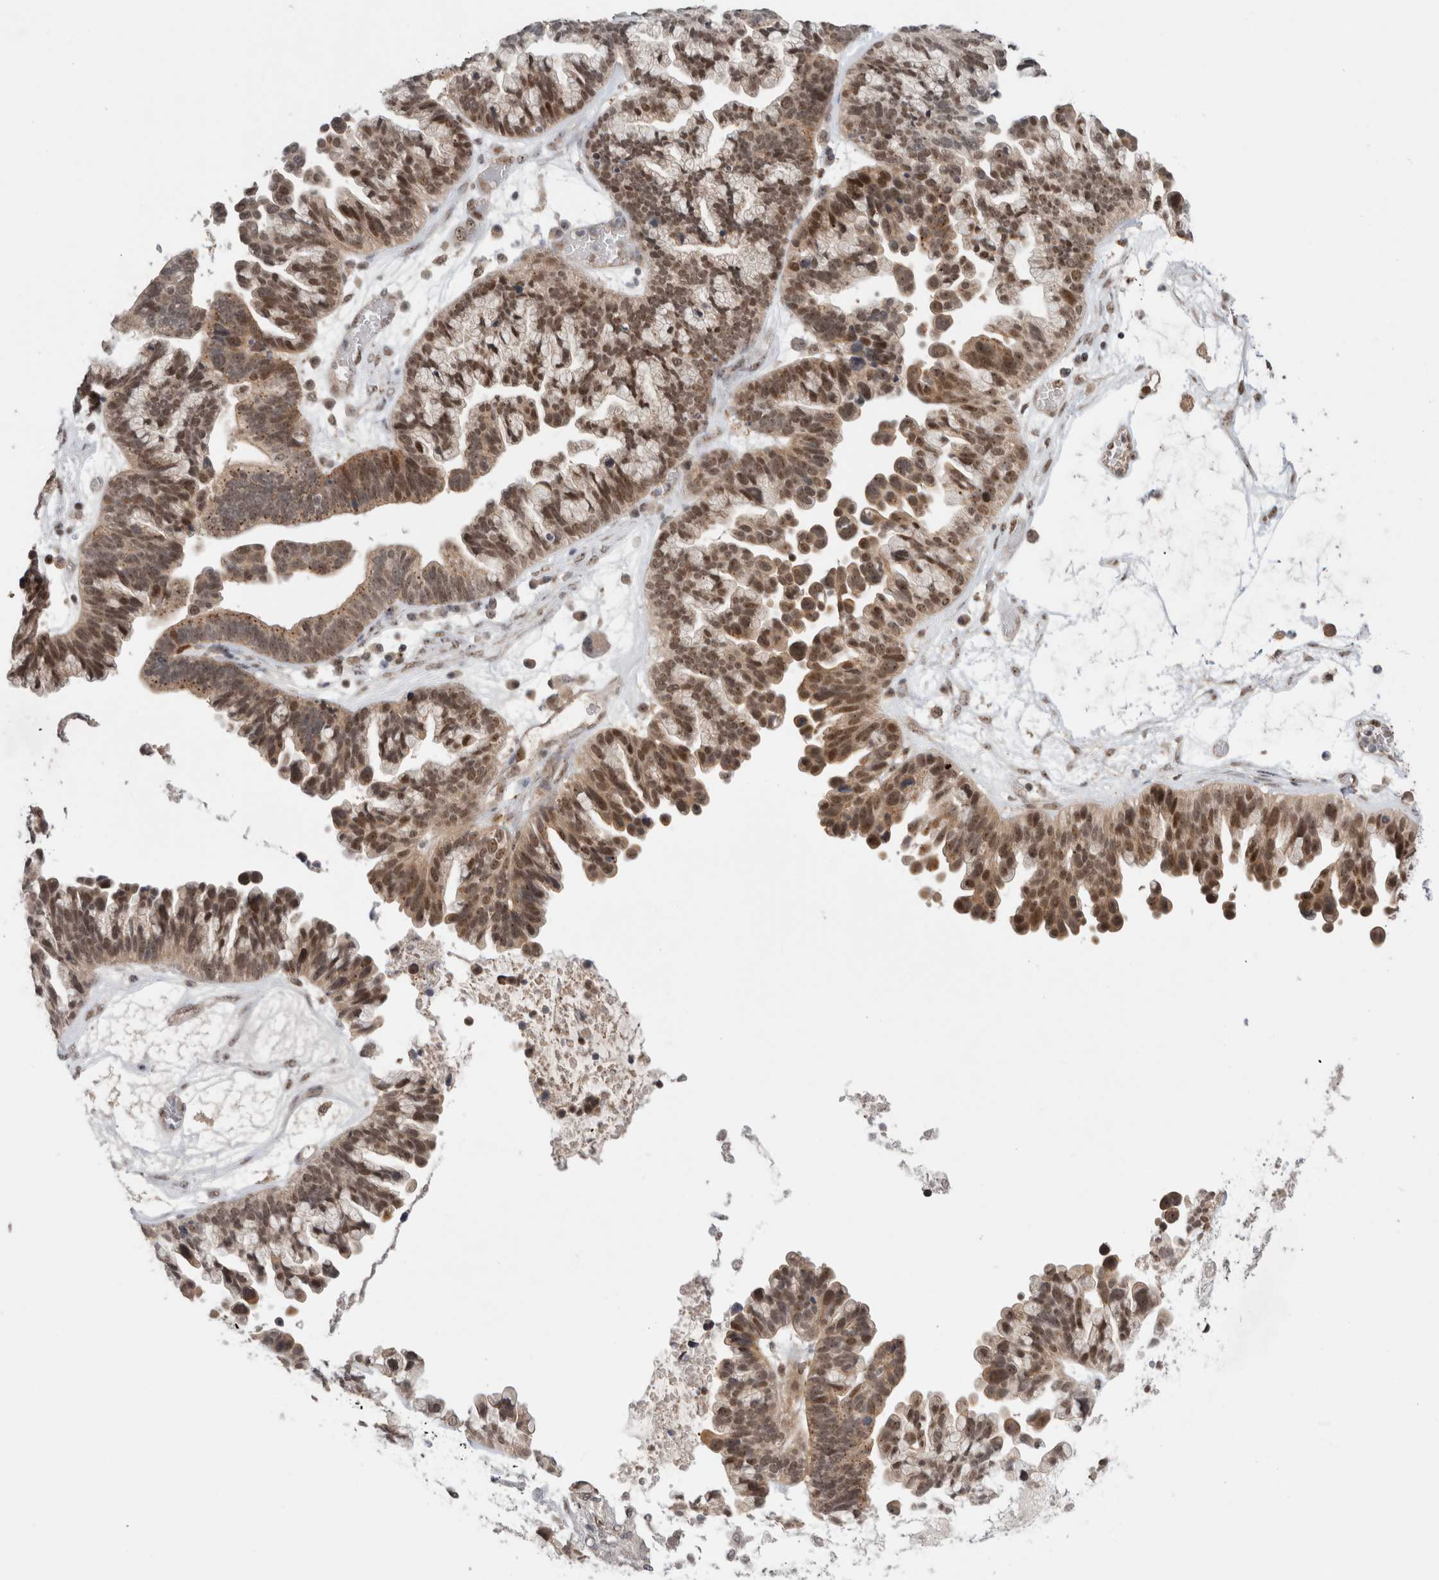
{"staining": {"intensity": "weak", "quantity": "25%-75%", "location": "cytoplasmic/membranous,nuclear"}, "tissue": "ovarian cancer", "cell_type": "Tumor cells", "image_type": "cancer", "snomed": [{"axis": "morphology", "description": "Cystadenocarcinoma, serous, NOS"}, {"axis": "topography", "description": "Ovary"}], "caption": "Protein staining exhibits weak cytoplasmic/membranous and nuclear expression in about 25%-75% of tumor cells in ovarian serous cystadenocarcinoma.", "gene": "MPHOSPH6", "patient": {"sex": "female", "age": 56}}